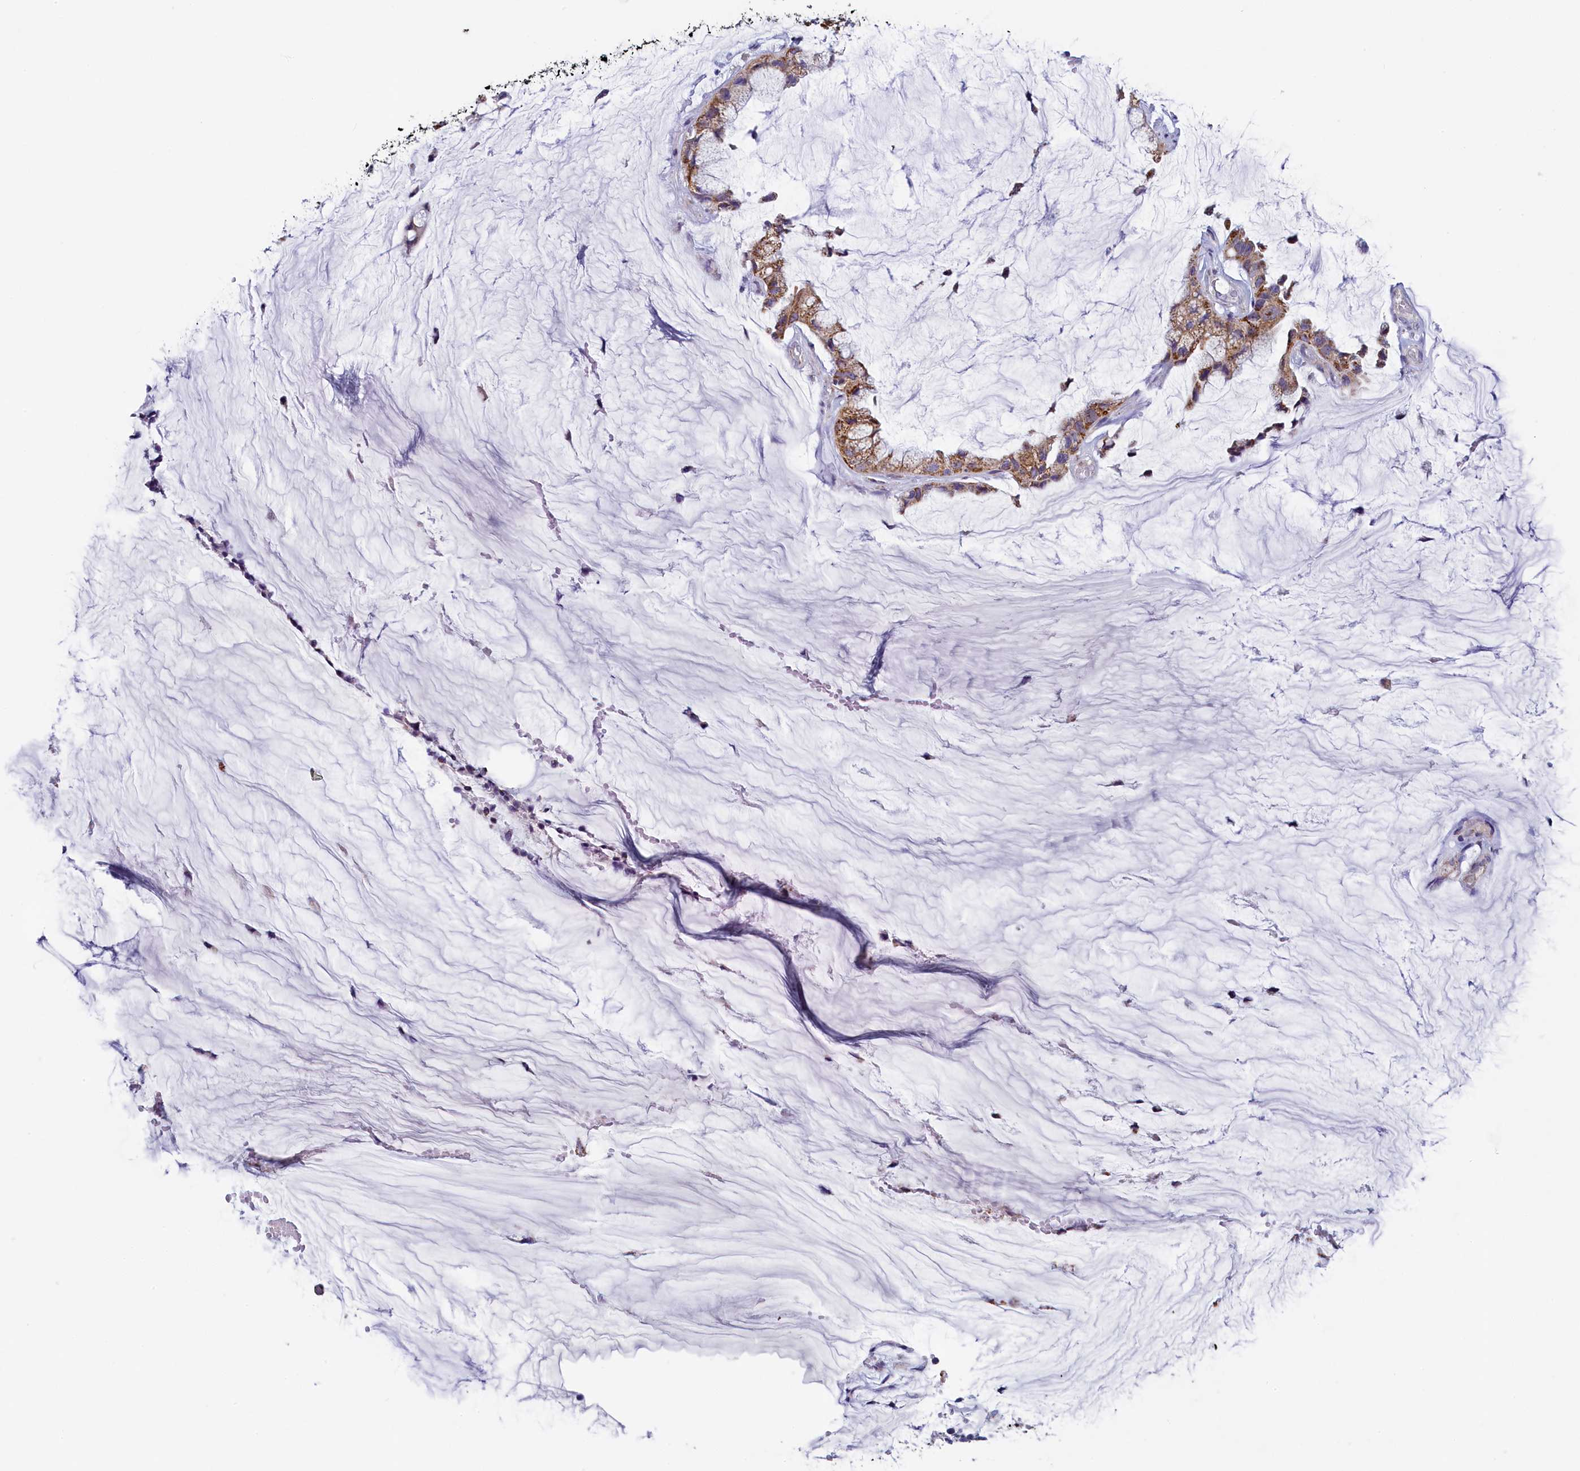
{"staining": {"intensity": "moderate", "quantity": ">75%", "location": "cytoplasmic/membranous"}, "tissue": "ovarian cancer", "cell_type": "Tumor cells", "image_type": "cancer", "snomed": [{"axis": "morphology", "description": "Cystadenocarcinoma, mucinous, NOS"}, {"axis": "topography", "description": "Ovary"}], "caption": "A histopathology image of human ovarian cancer stained for a protein displays moderate cytoplasmic/membranous brown staining in tumor cells. The protein is shown in brown color, while the nuclei are stained blue.", "gene": "IFT122", "patient": {"sex": "female", "age": 39}}